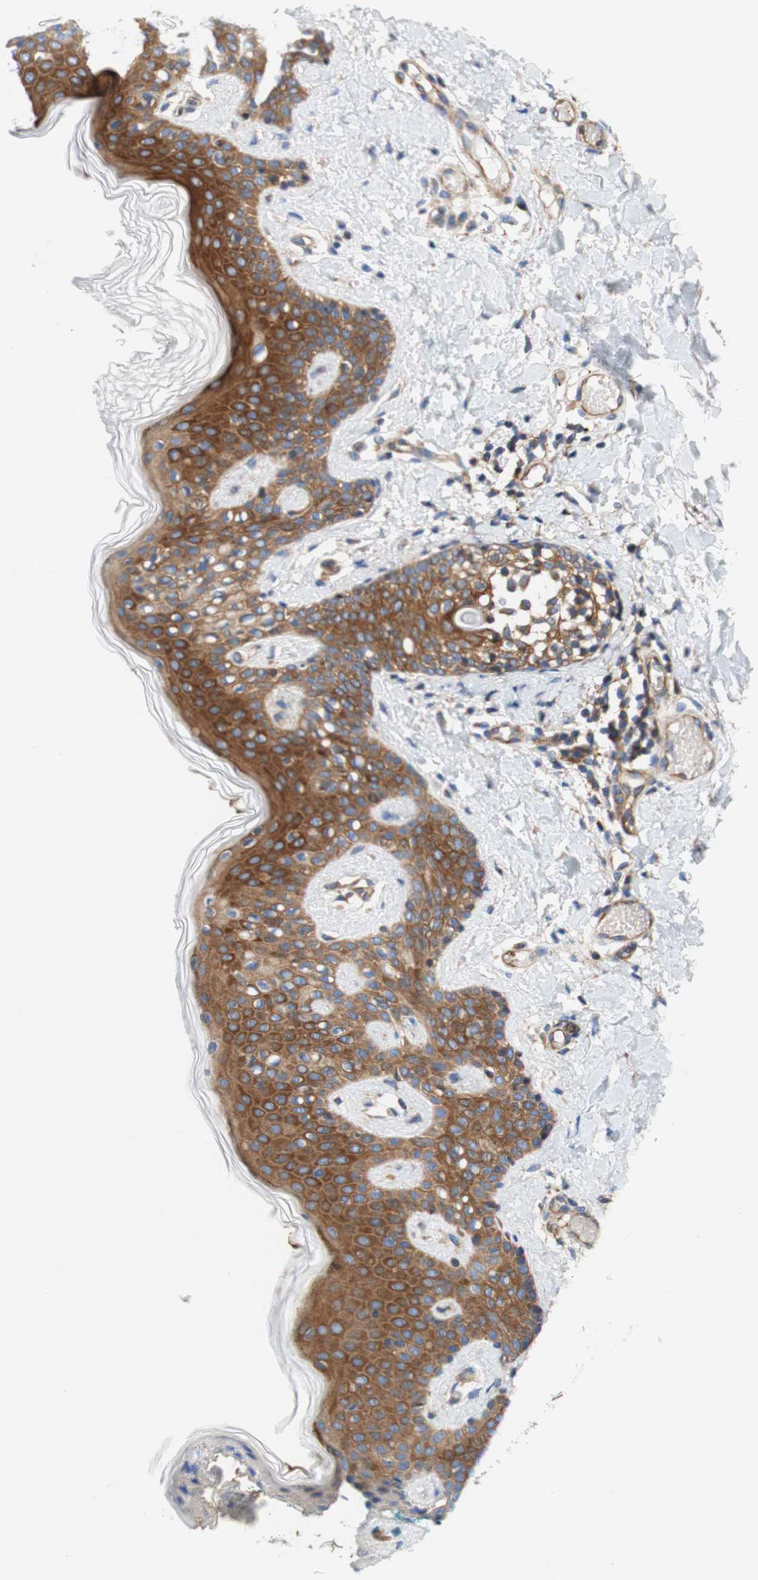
{"staining": {"intensity": "weak", "quantity": ">75%", "location": "cytoplasmic/membranous"}, "tissue": "skin", "cell_type": "Fibroblasts", "image_type": "normal", "snomed": [{"axis": "morphology", "description": "Normal tissue, NOS"}, {"axis": "topography", "description": "Skin"}], "caption": "Immunohistochemical staining of benign skin exhibits >75% levels of weak cytoplasmic/membranous protein staining in approximately >75% of fibroblasts.", "gene": "STOM", "patient": {"sex": "male", "age": 16}}